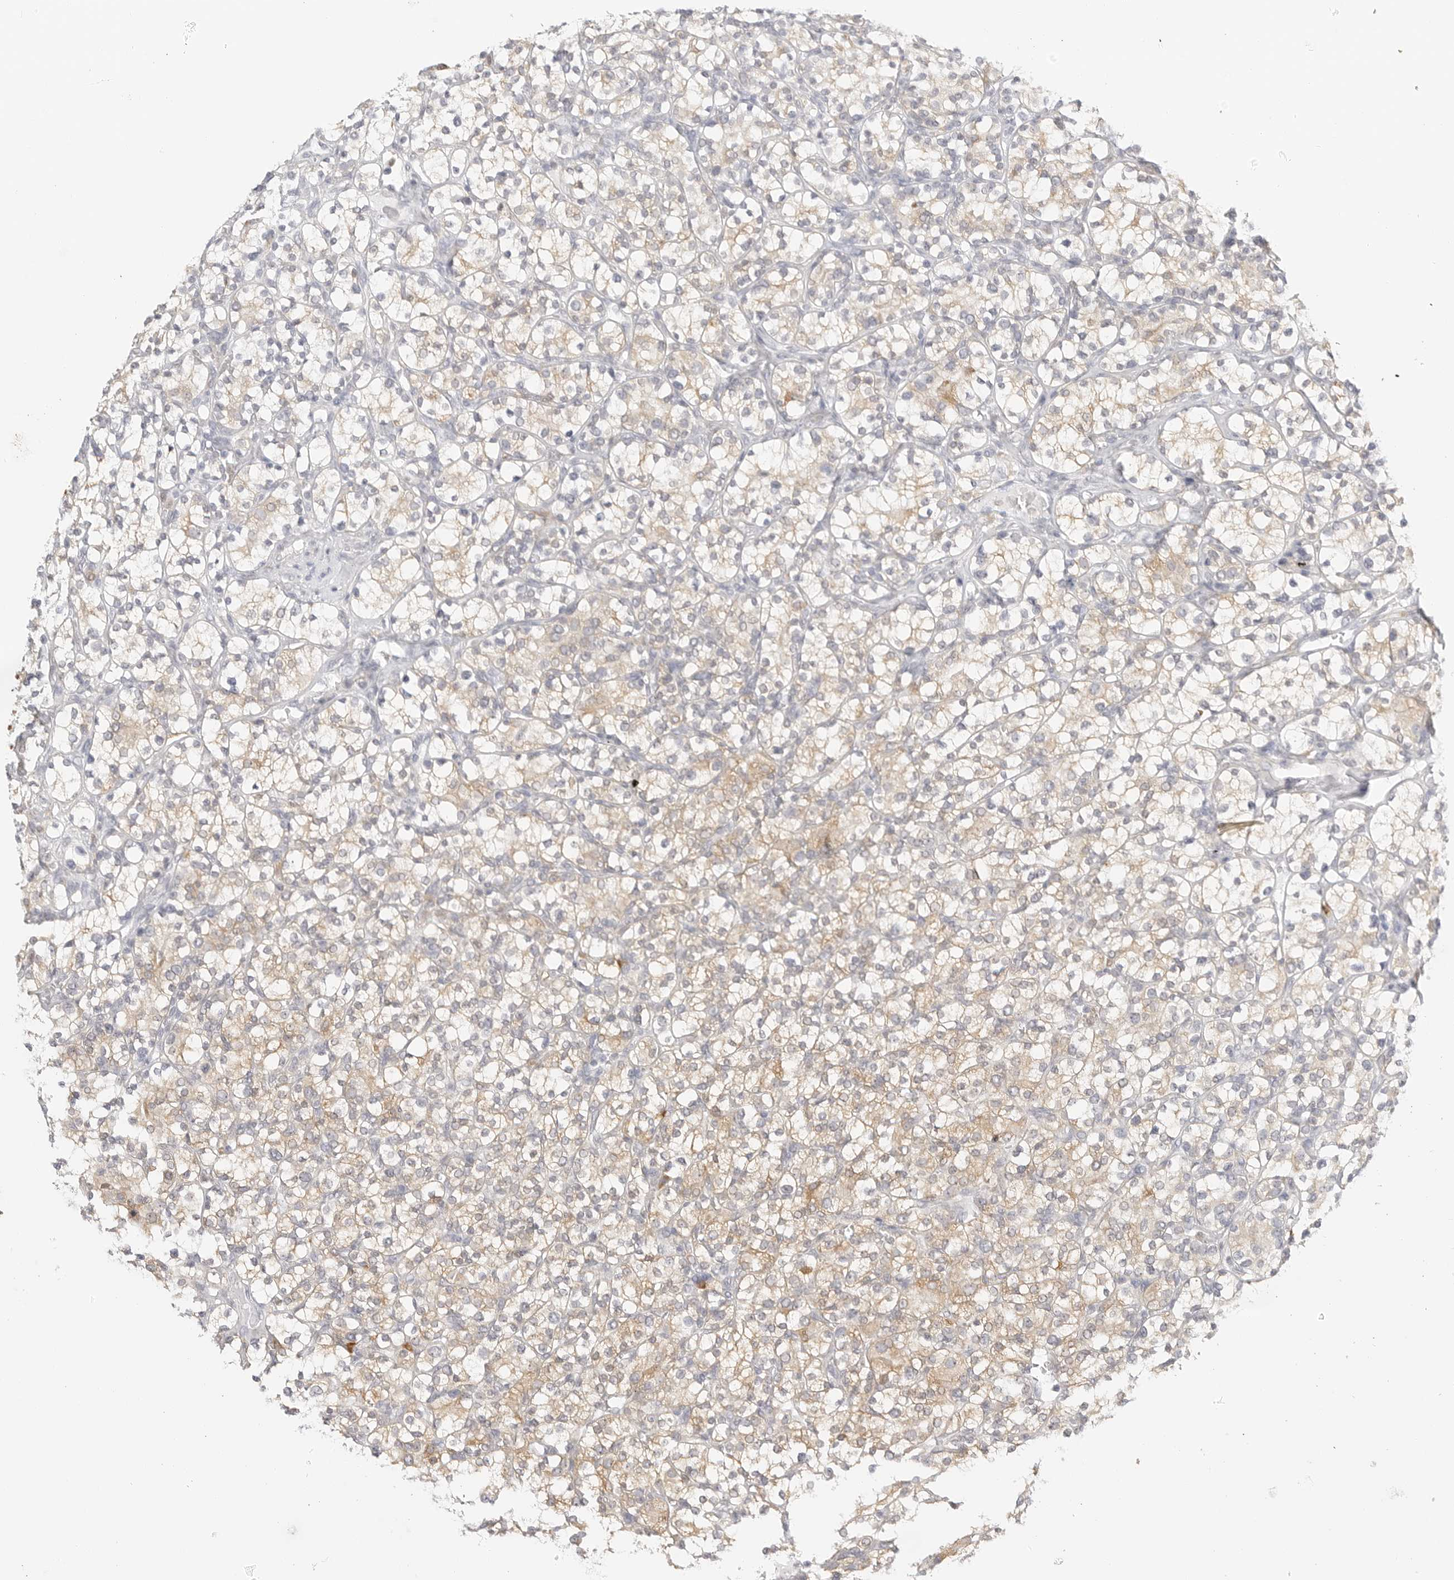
{"staining": {"intensity": "moderate", "quantity": "25%-75%", "location": "cytoplasmic/membranous"}, "tissue": "renal cancer", "cell_type": "Tumor cells", "image_type": "cancer", "snomed": [{"axis": "morphology", "description": "Adenocarcinoma, NOS"}, {"axis": "topography", "description": "Kidney"}], "caption": "Immunohistochemistry image of neoplastic tissue: human renal adenocarcinoma stained using immunohistochemistry shows medium levels of moderate protein expression localized specifically in the cytoplasmic/membranous of tumor cells, appearing as a cytoplasmic/membranous brown color.", "gene": "THEM4", "patient": {"sex": "male", "age": 77}}